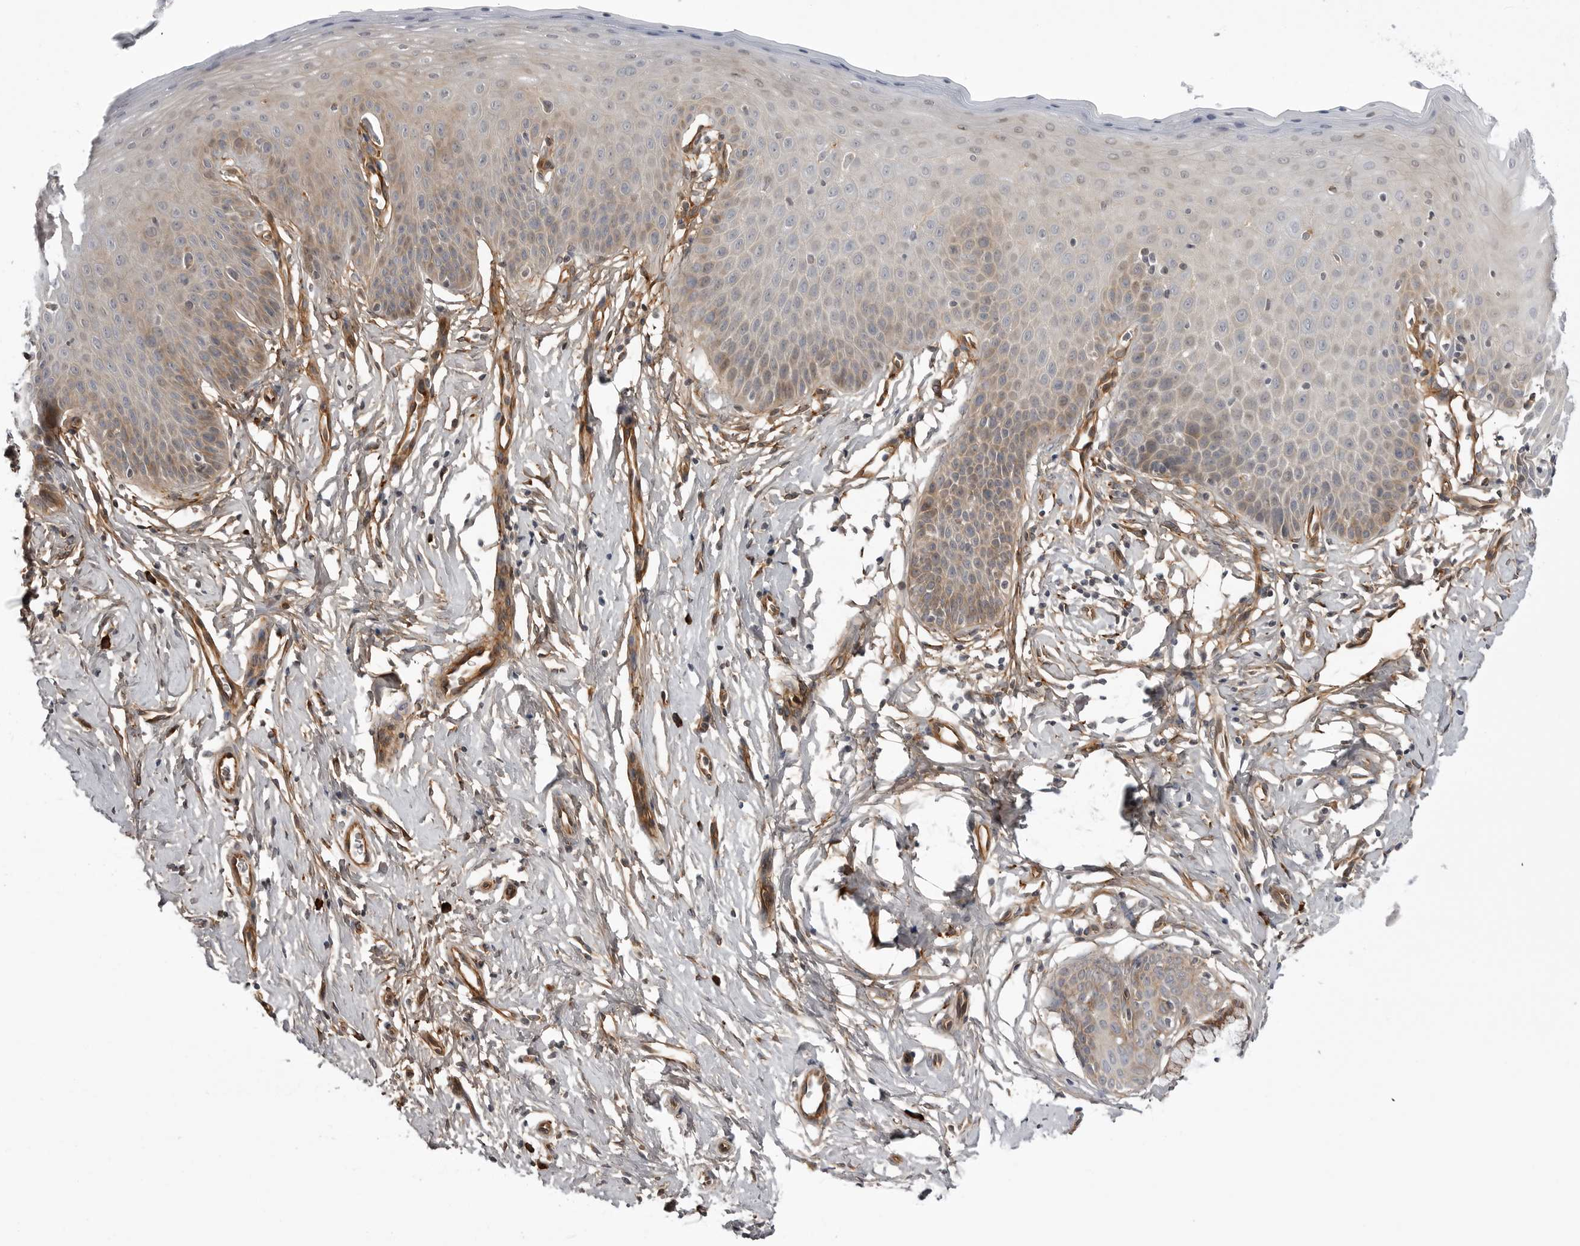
{"staining": {"intensity": "weak", "quantity": ">75%", "location": "cytoplasmic/membranous"}, "tissue": "cervix", "cell_type": "Glandular cells", "image_type": "normal", "snomed": [{"axis": "morphology", "description": "Normal tissue, NOS"}, {"axis": "topography", "description": "Cervix"}], "caption": "Immunohistochemical staining of unremarkable cervix exhibits weak cytoplasmic/membranous protein staining in approximately >75% of glandular cells. (DAB (3,3'-diaminobenzidine) IHC, brown staining for protein, blue staining for nuclei).", "gene": "ARL5A", "patient": {"sex": "female", "age": 36}}